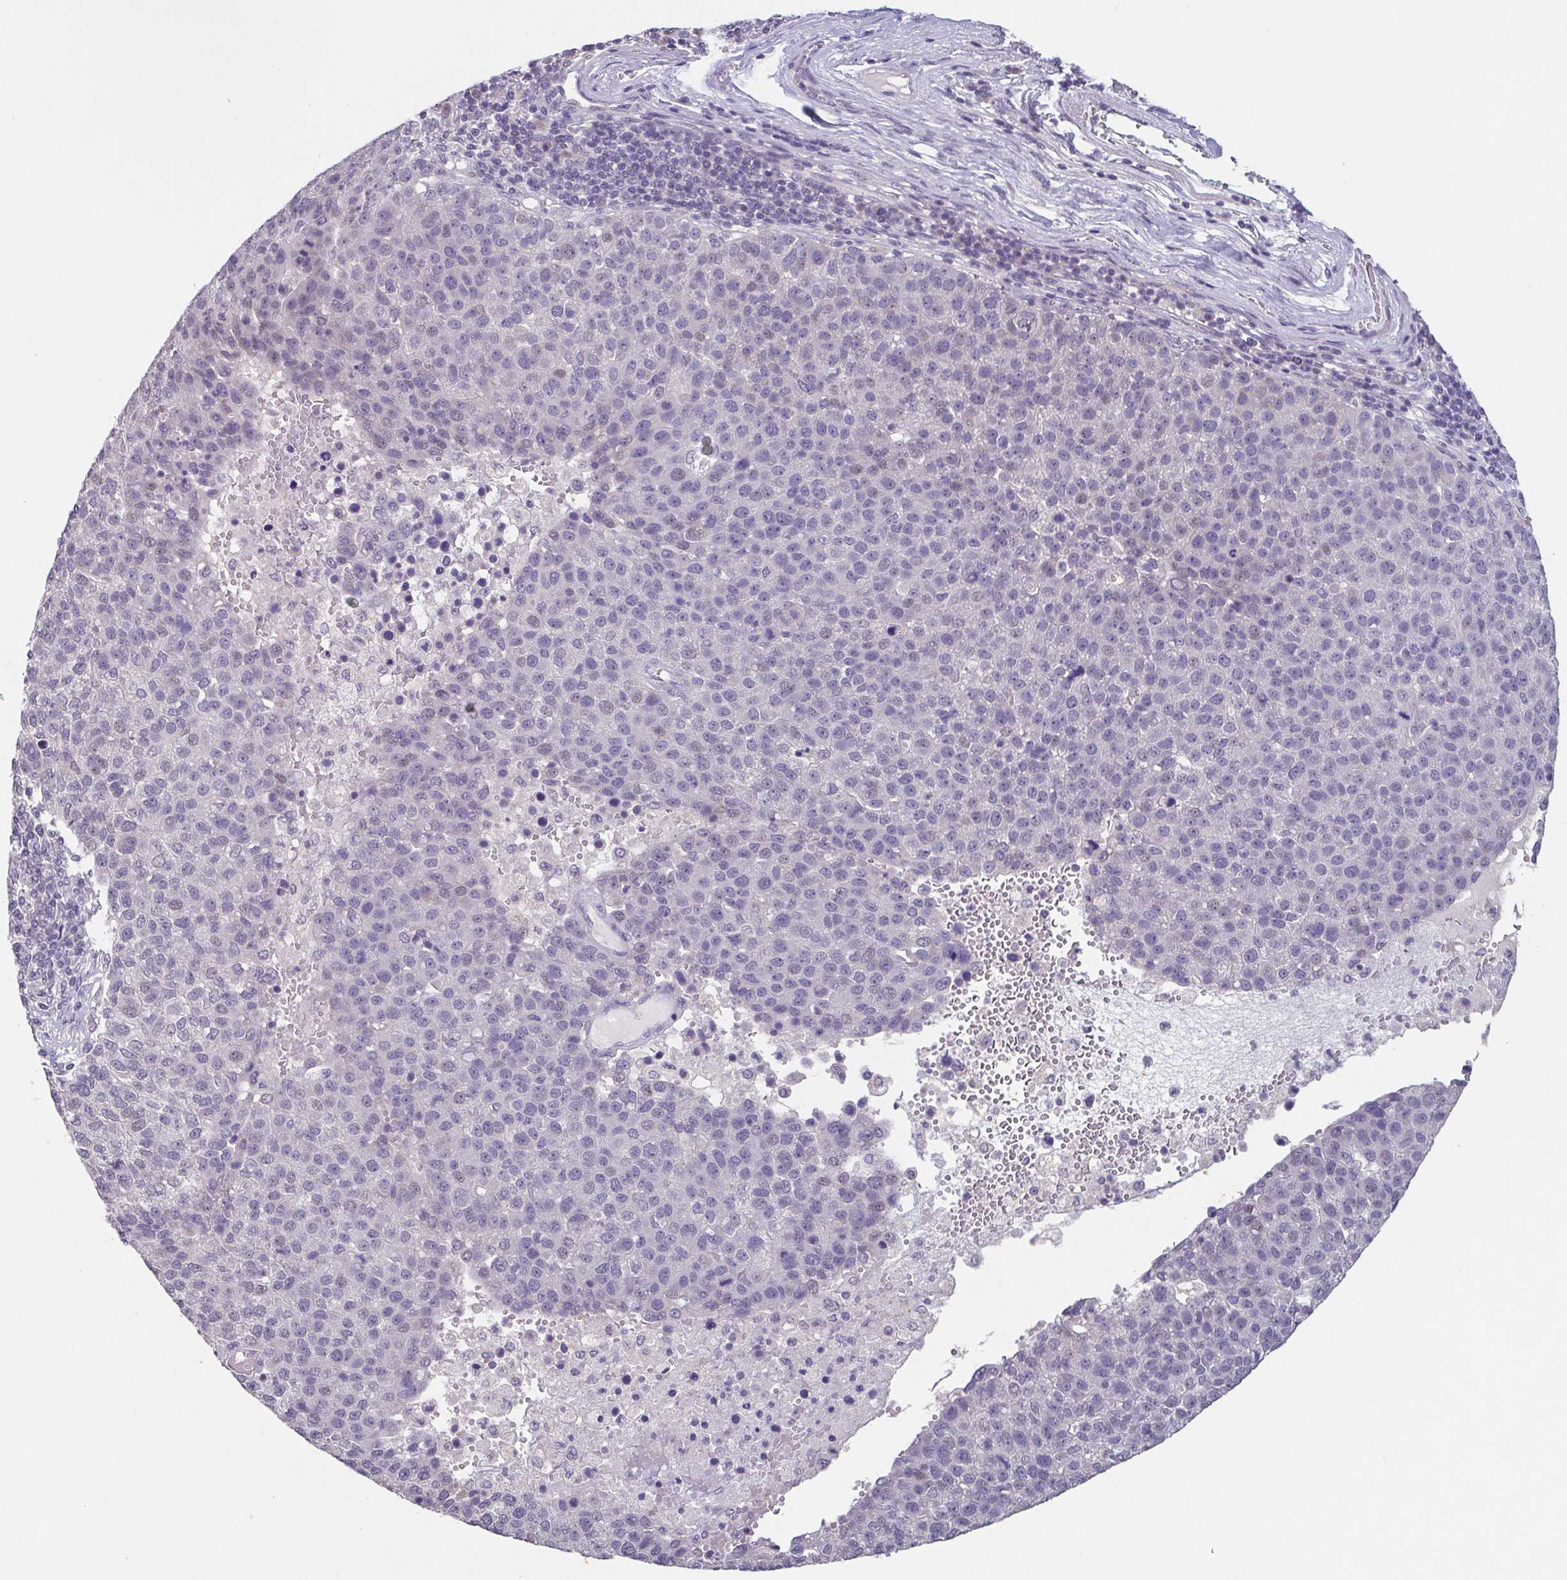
{"staining": {"intensity": "negative", "quantity": "none", "location": "none"}, "tissue": "pancreatic cancer", "cell_type": "Tumor cells", "image_type": "cancer", "snomed": [{"axis": "morphology", "description": "Adenocarcinoma, NOS"}, {"axis": "topography", "description": "Pancreas"}], "caption": "Adenocarcinoma (pancreatic) stained for a protein using immunohistochemistry reveals no positivity tumor cells.", "gene": "GHRL", "patient": {"sex": "female", "age": 61}}